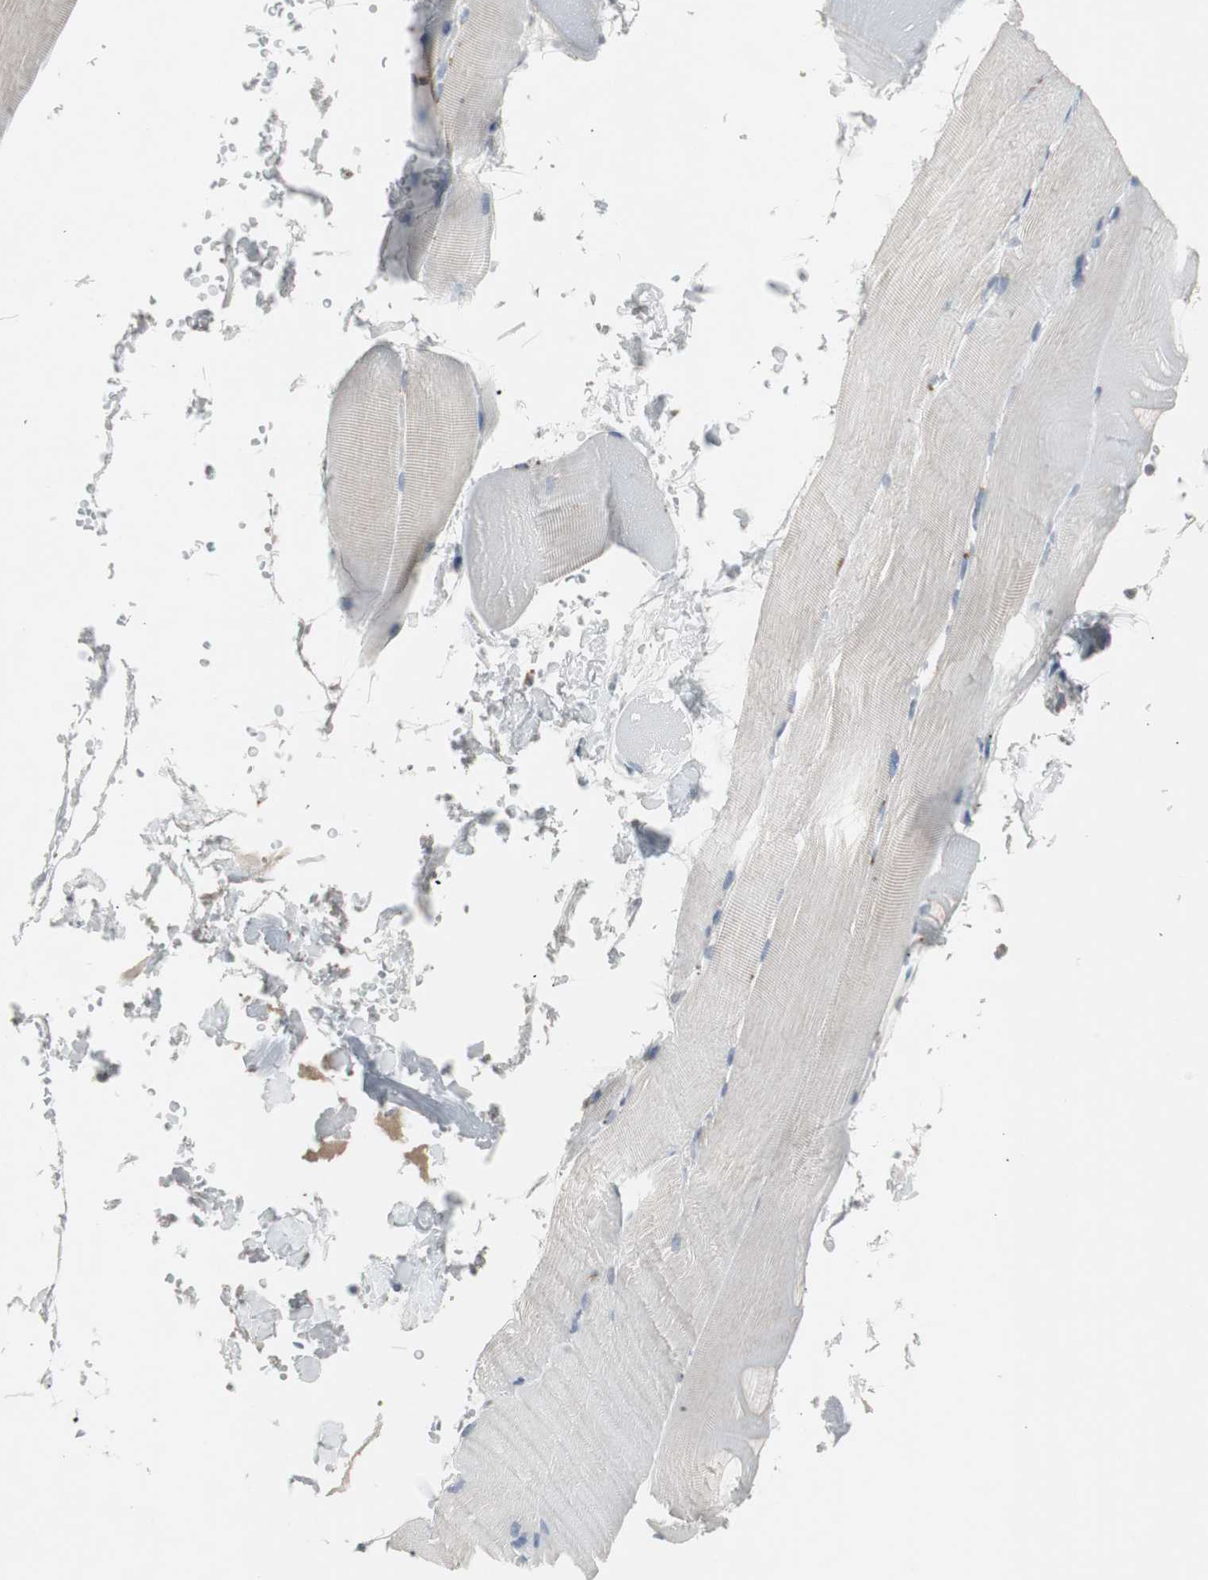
{"staining": {"intensity": "negative", "quantity": "none", "location": "none"}, "tissue": "skeletal muscle", "cell_type": "Myocytes", "image_type": "normal", "snomed": [{"axis": "morphology", "description": "Normal tissue, NOS"}, {"axis": "topography", "description": "Skeletal muscle"}, {"axis": "topography", "description": "Parathyroid gland"}], "caption": "An immunohistochemistry (IHC) micrograph of normal skeletal muscle is shown. There is no staining in myocytes of skeletal muscle.", "gene": "GRK2", "patient": {"sex": "female", "age": 37}}